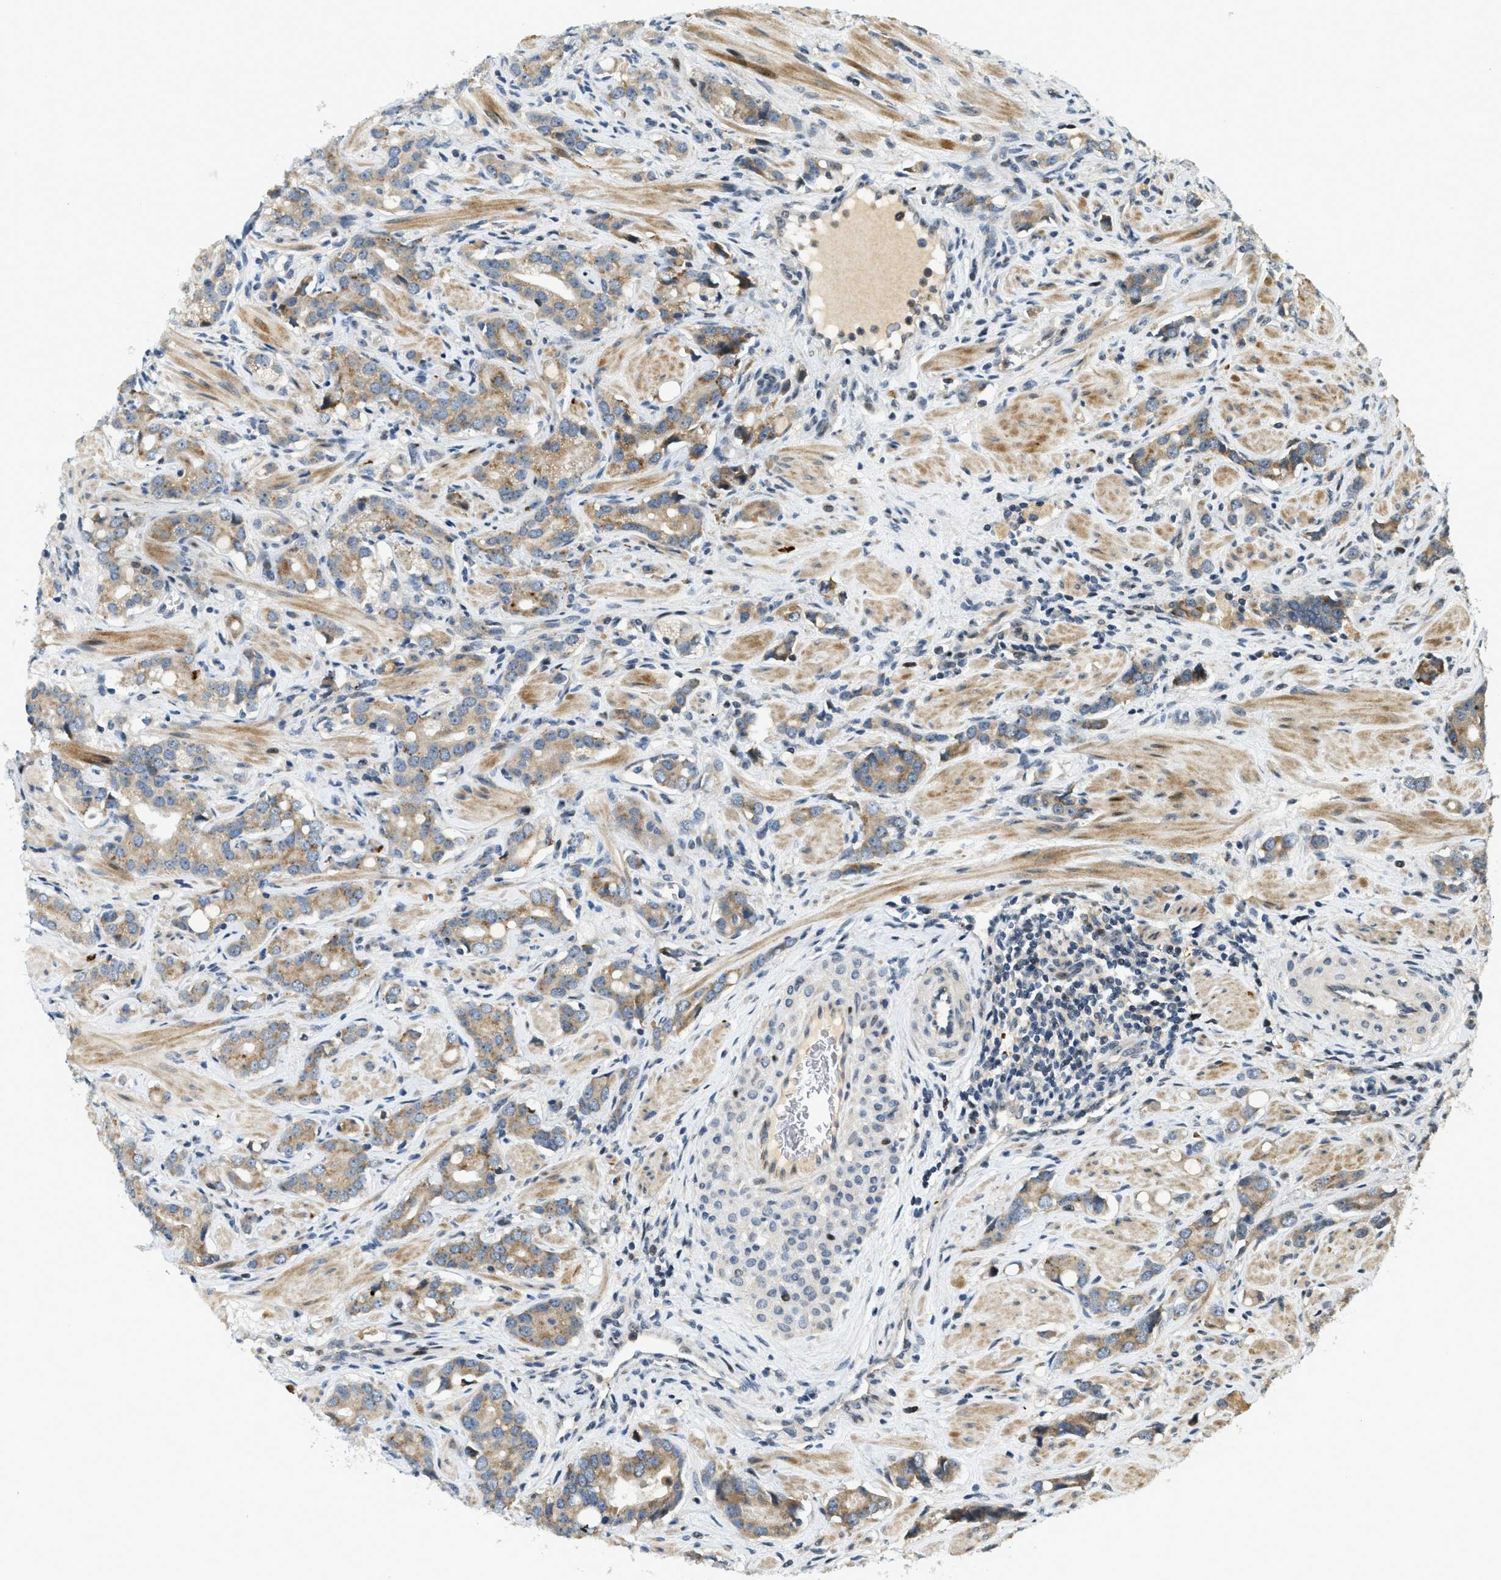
{"staining": {"intensity": "weak", "quantity": ">75%", "location": "cytoplasmic/membranous"}, "tissue": "prostate cancer", "cell_type": "Tumor cells", "image_type": "cancer", "snomed": [{"axis": "morphology", "description": "Adenocarcinoma, High grade"}, {"axis": "topography", "description": "Prostate"}], "caption": "Weak cytoplasmic/membranous protein positivity is identified in about >75% of tumor cells in prostate cancer (high-grade adenocarcinoma). (Stains: DAB (3,3'-diaminobenzidine) in brown, nuclei in blue, Microscopy: brightfield microscopy at high magnification).", "gene": "TRAPPC14", "patient": {"sex": "male", "age": 52}}